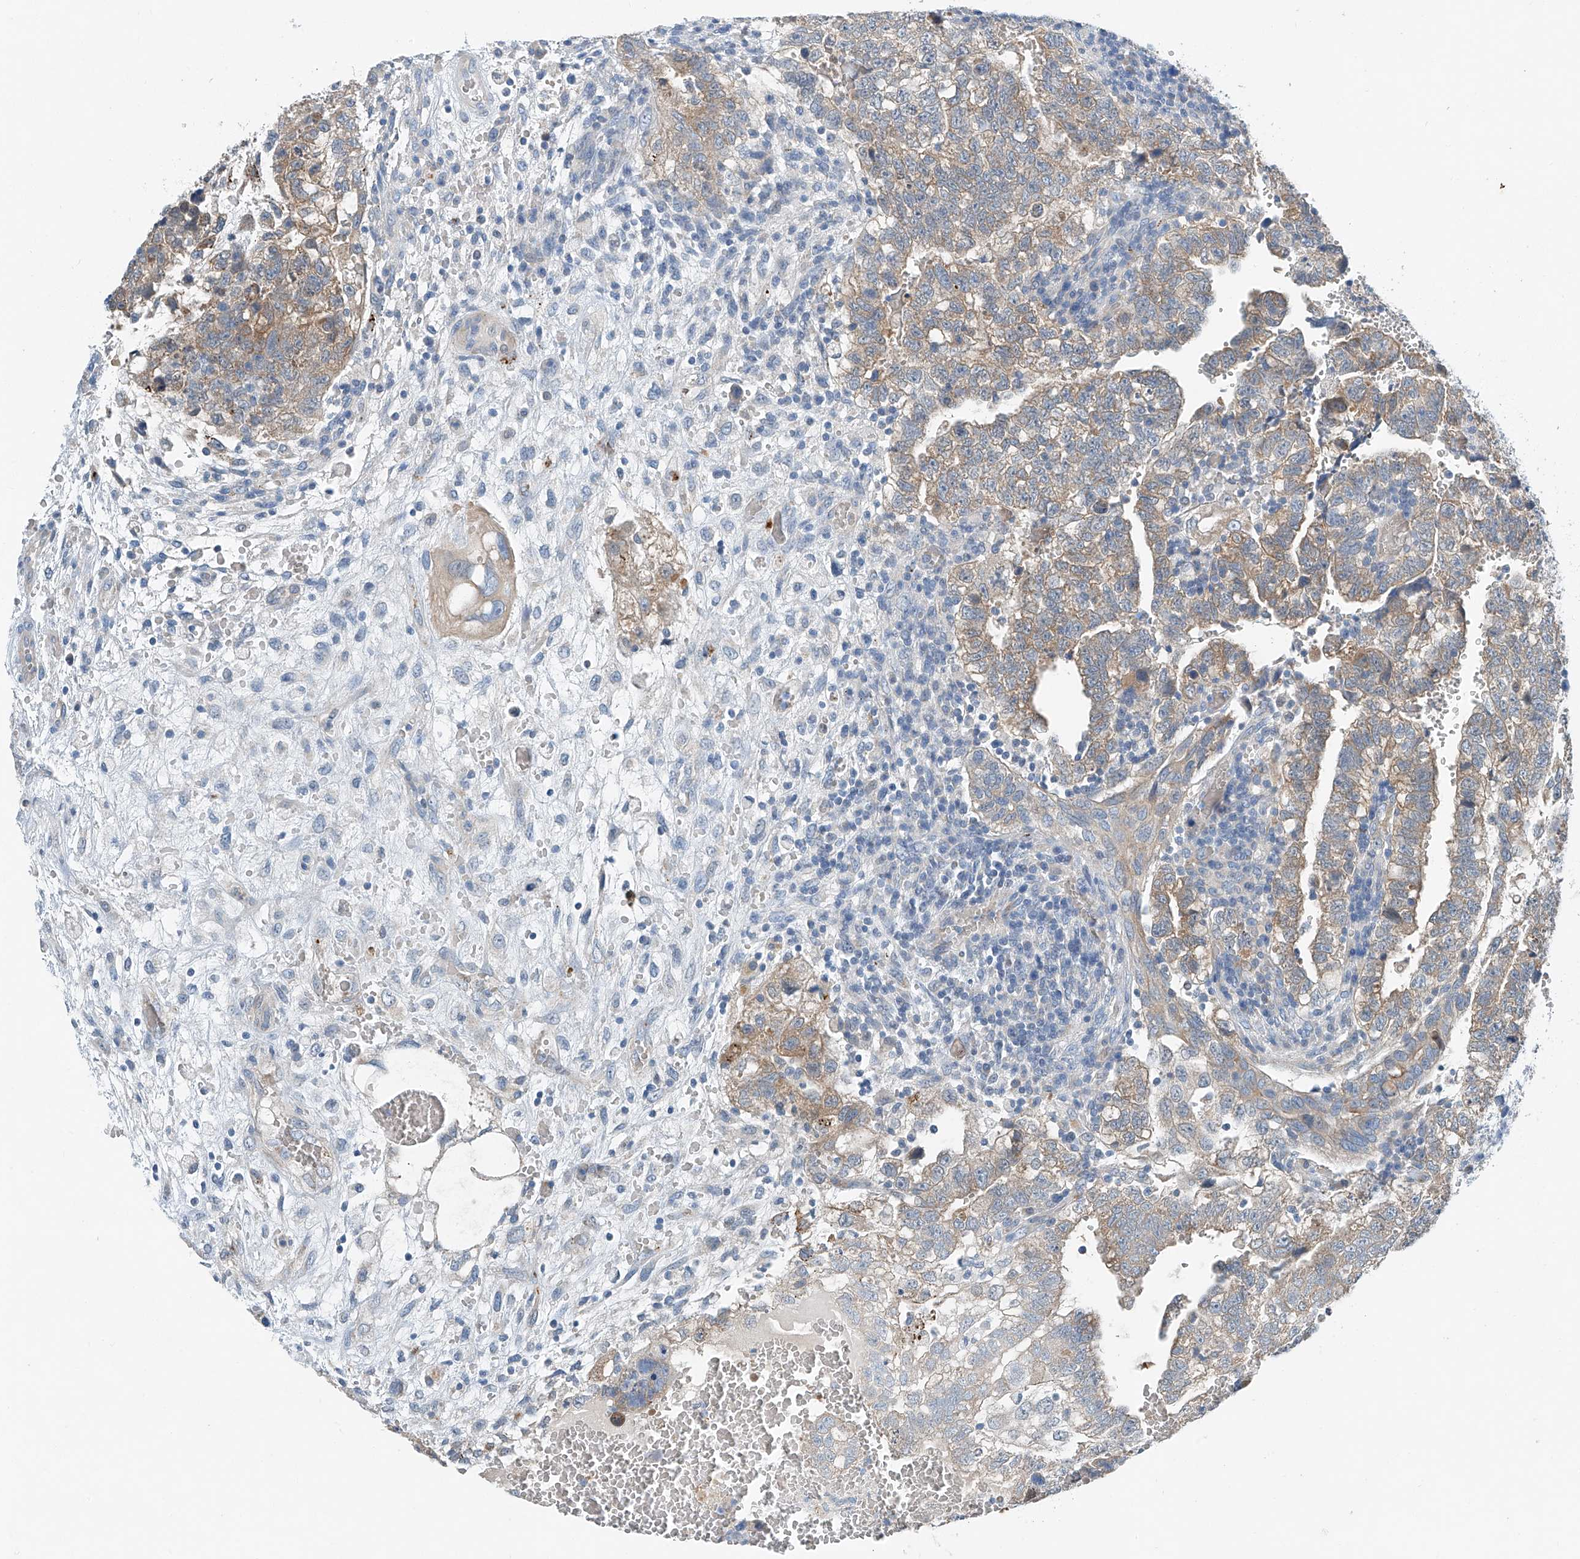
{"staining": {"intensity": "weak", "quantity": ">75%", "location": "cytoplasmic/membranous"}, "tissue": "testis cancer", "cell_type": "Tumor cells", "image_type": "cancer", "snomed": [{"axis": "morphology", "description": "Carcinoma, Embryonal, NOS"}, {"axis": "topography", "description": "Testis"}], "caption": "A histopathology image showing weak cytoplasmic/membranous expression in approximately >75% of tumor cells in testis embryonal carcinoma, as visualized by brown immunohistochemical staining.", "gene": "MDGA1", "patient": {"sex": "male", "age": 37}}